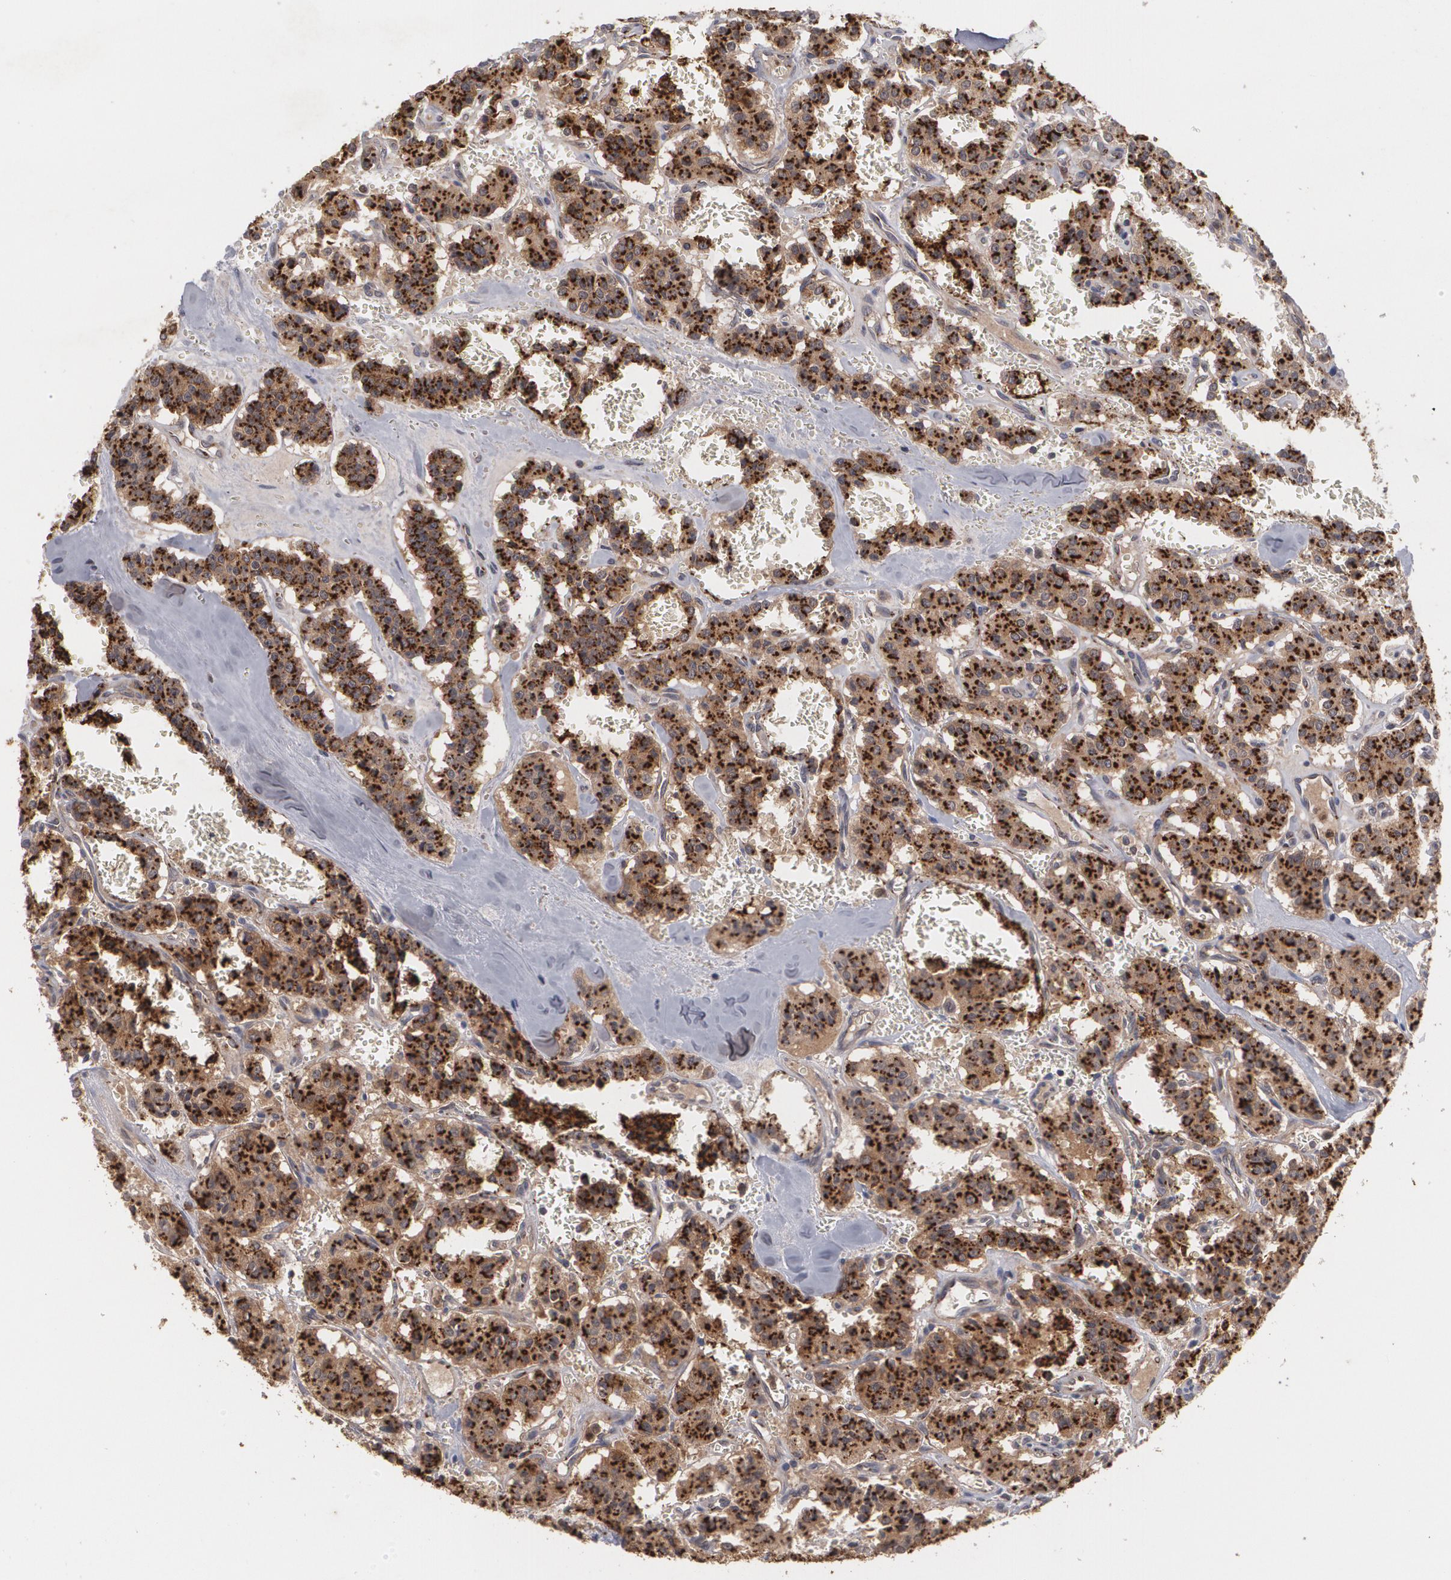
{"staining": {"intensity": "strong", "quantity": ">75%", "location": "cytoplasmic/membranous"}, "tissue": "carcinoid", "cell_type": "Tumor cells", "image_type": "cancer", "snomed": [{"axis": "morphology", "description": "Carcinoid, malignant, NOS"}, {"axis": "topography", "description": "Bronchus"}], "caption": "Carcinoid tissue displays strong cytoplasmic/membranous staining in about >75% of tumor cells", "gene": "HTT", "patient": {"sex": "male", "age": 55}}